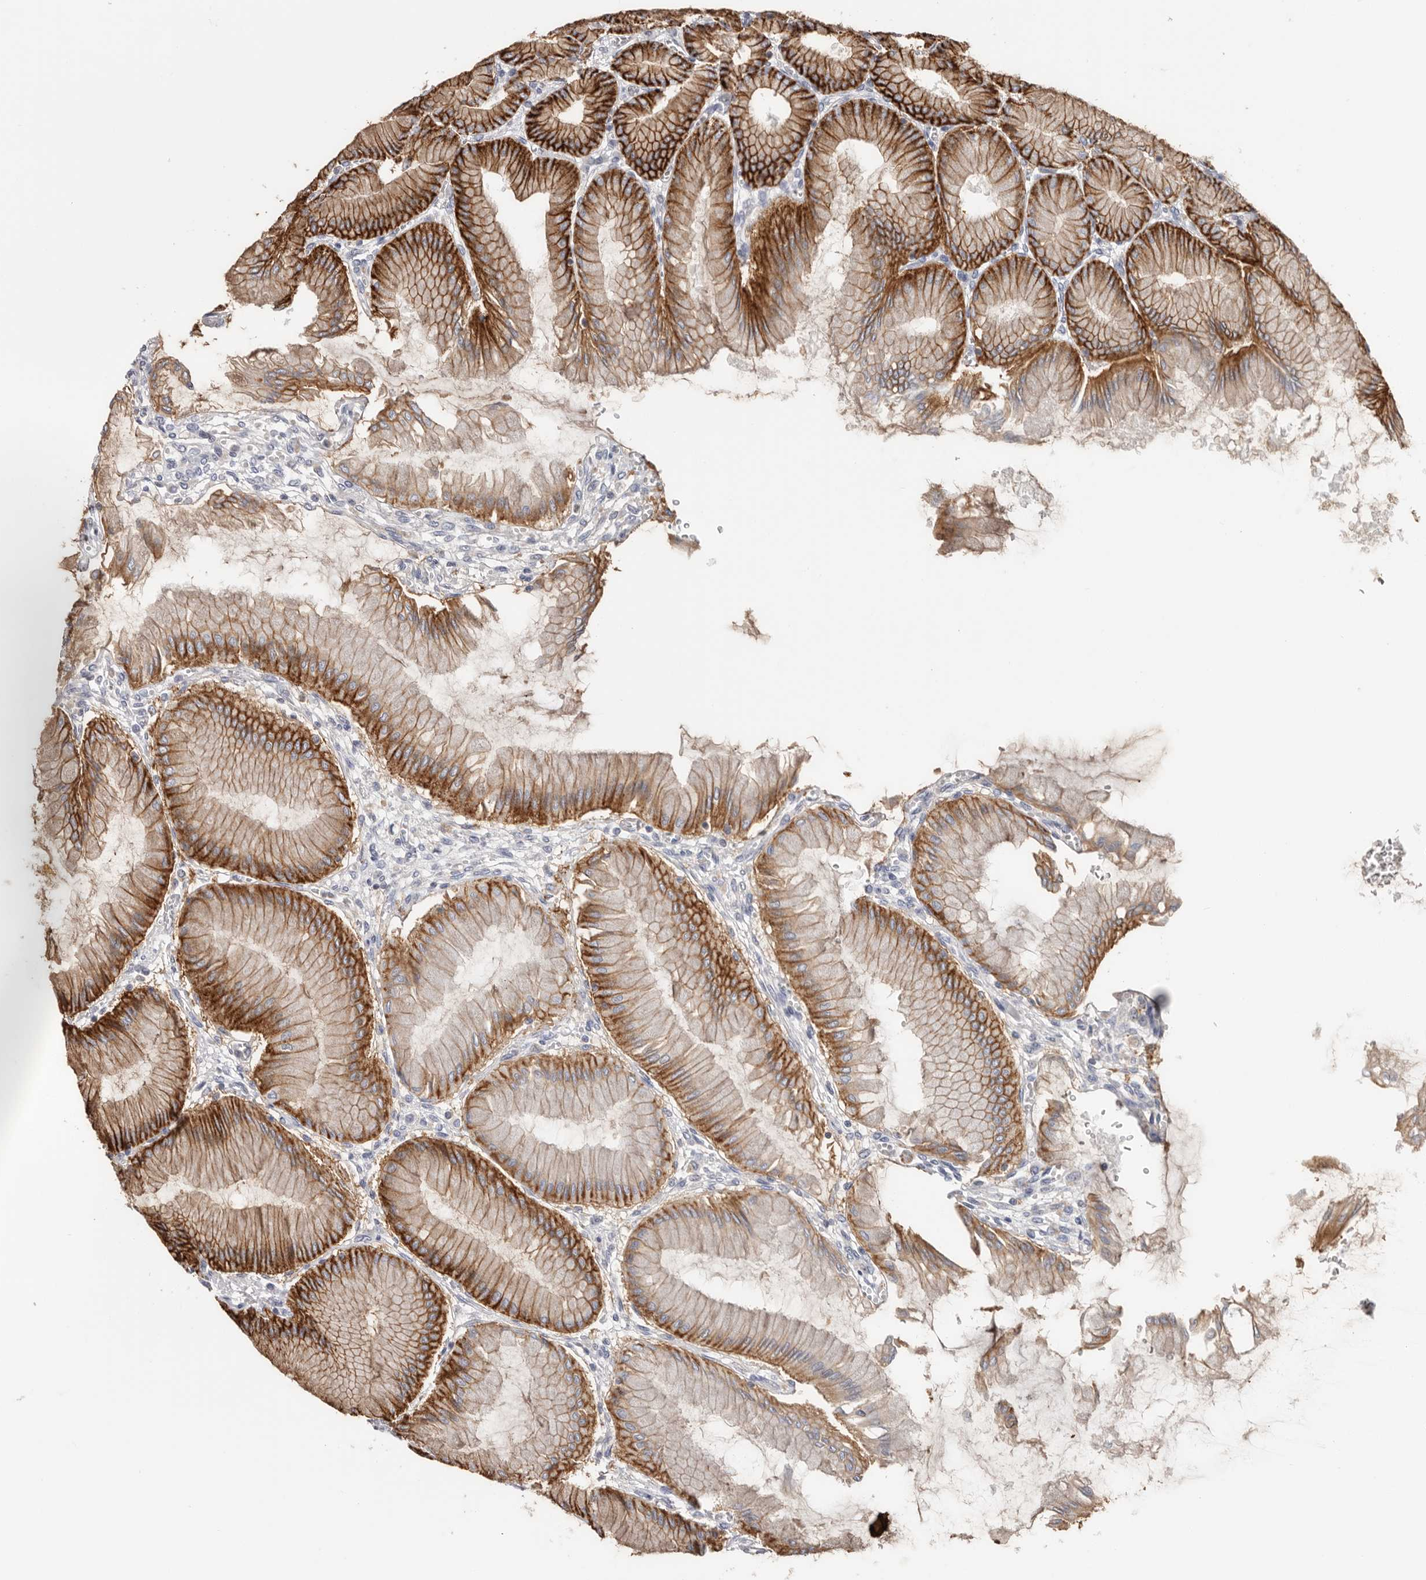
{"staining": {"intensity": "strong", "quantity": ">75%", "location": "cytoplasmic/membranous"}, "tissue": "stomach", "cell_type": "Glandular cells", "image_type": "normal", "snomed": [{"axis": "morphology", "description": "Normal tissue, NOS"}, {"axis": "topography", "description": "Stomach, upper"}], "caption": "This is an image of immunohistochemistry (IHC) staining of unremarkable stomach, which shows strong expression in the cytoplasmic/membranous of glandular cells.", "gene": "S100A14", "patient": {"sex": "female", "age": 56}}